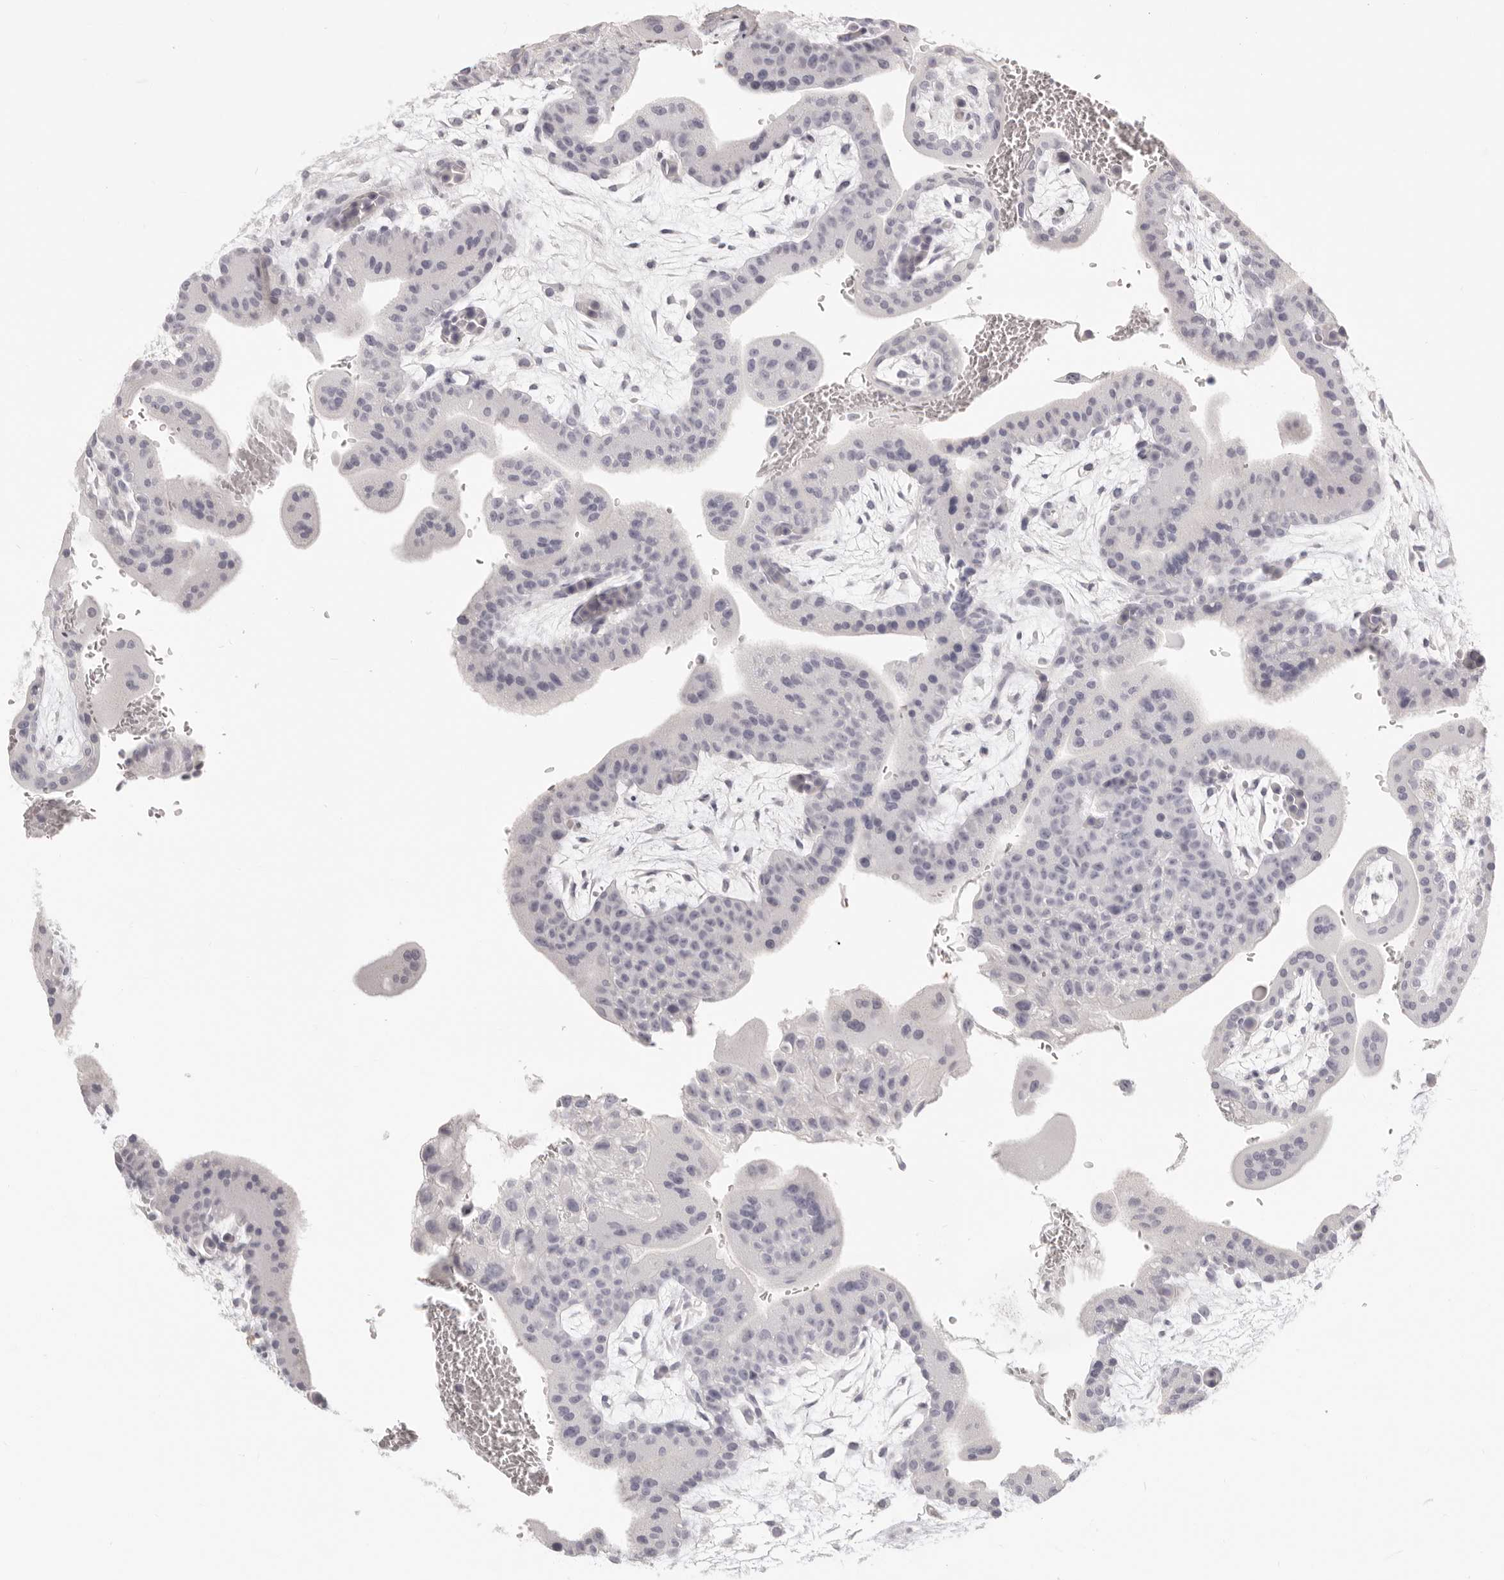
{"staining": {"intensity": "negative", "quantity": "none", "location": "none"}, "tissue": "placenta", "cell_type": "Decidual cells", "image_type": "normal", "snomed": [{"axis": "morphology", "description": "Normal tissue, NOS"}, {"axis": "topography", "description": "Placenta"}], "caption": "The image displays no staining of decidual cells in normal placenta.", "gene": "FABP1", "patient": {"sex": "female", "age": 35}}